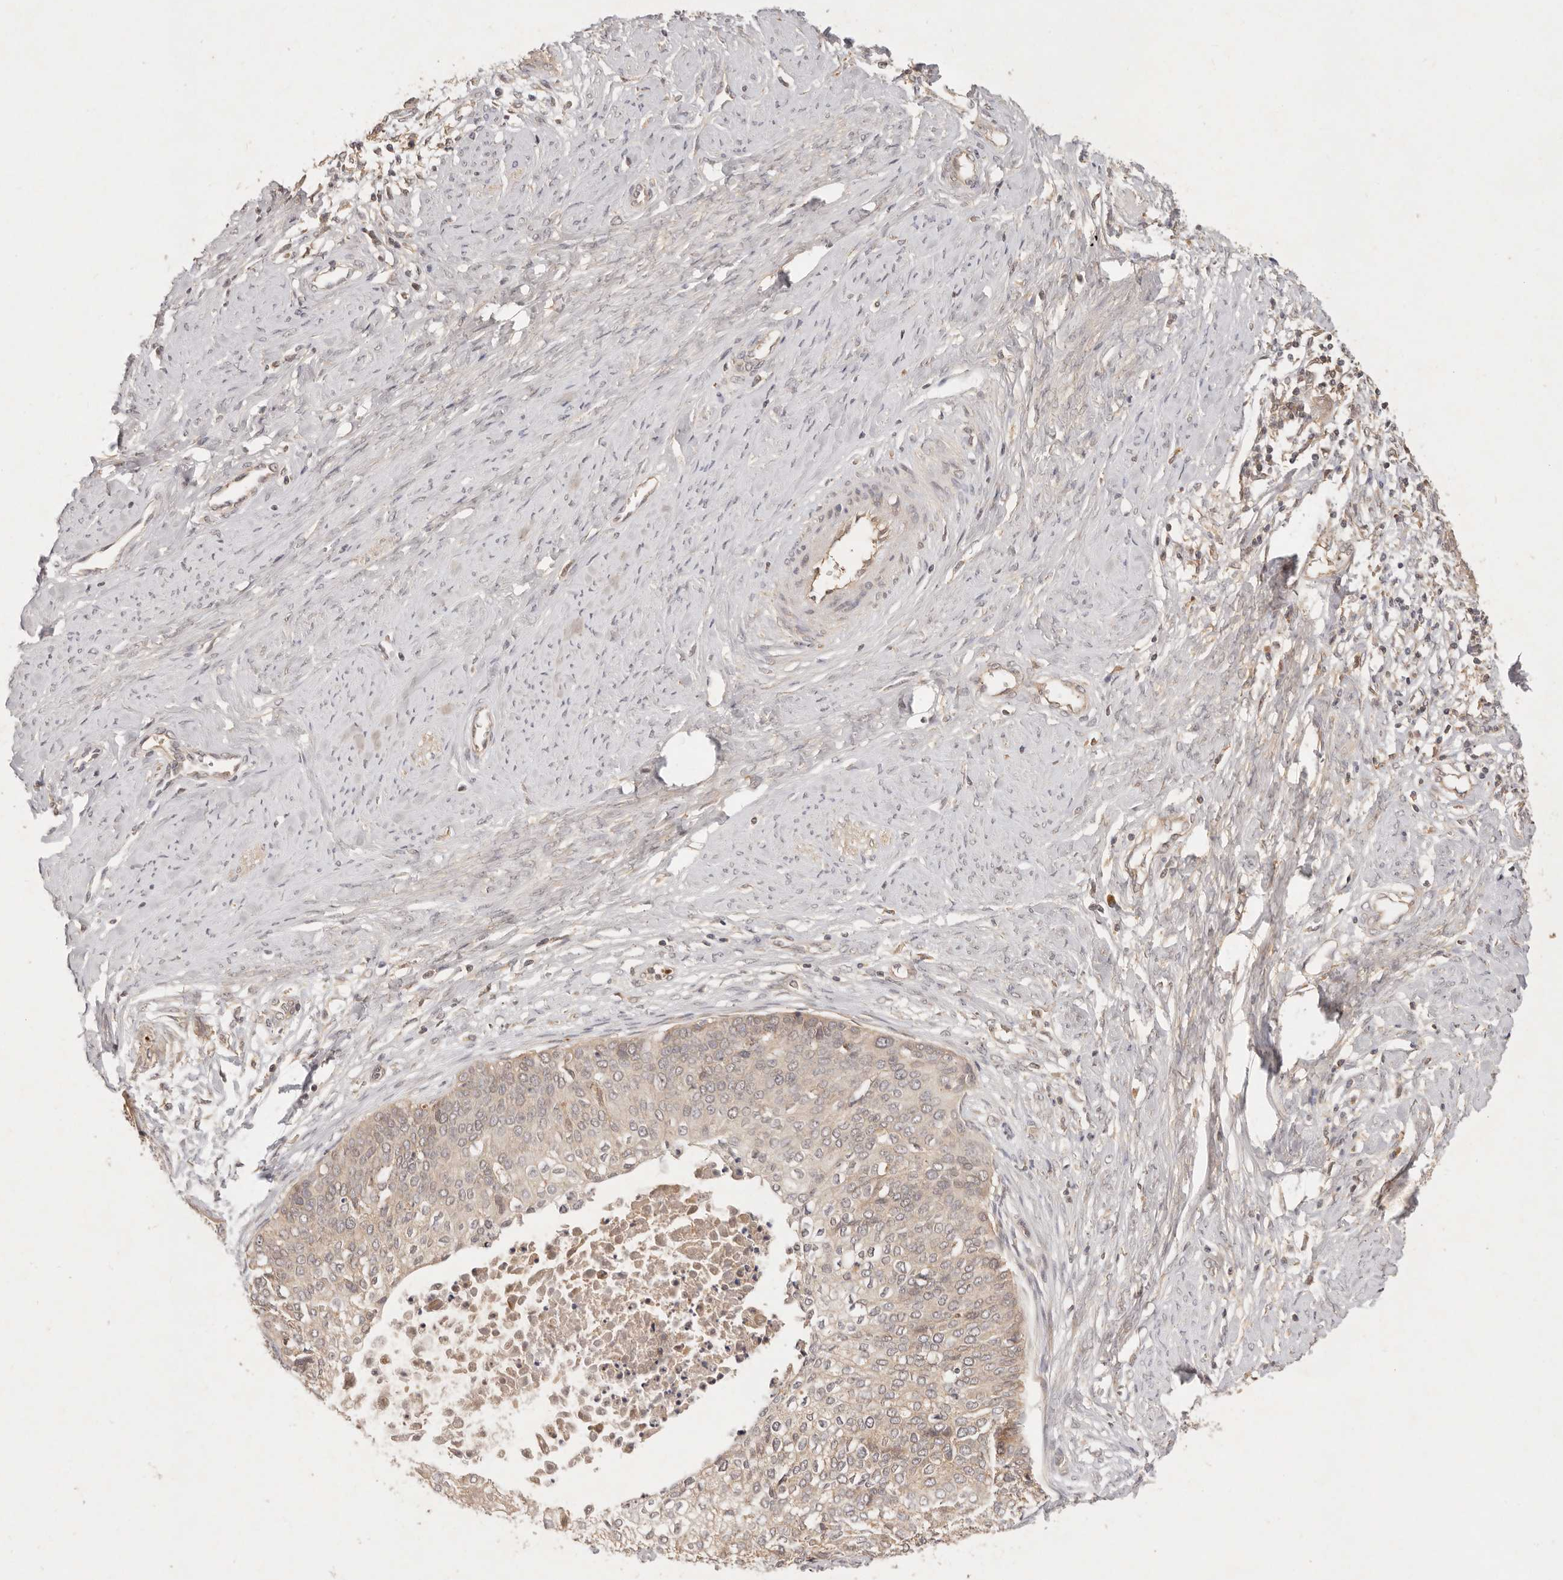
{"staining": {"intensity": "weak", "quantity": "<25%", "location": "cytoplasmic/membranous"}, "tissue": "cervical cancer", "cell_type": "Tumor cells", "image_type": "cancer", "snomed": [{"axis": "morphology", "description": "Squamous cell carcinoma, NOS"}, {"axis": "topography", "description": "Cervix"}], "caption": "IHC image of human cervical squamous cell carcinoma stained for a protein (brown), which demonstrates no expression in tumor cells.", "gene": "FREM2", "patient": {"sex": "female", "age": 37}}